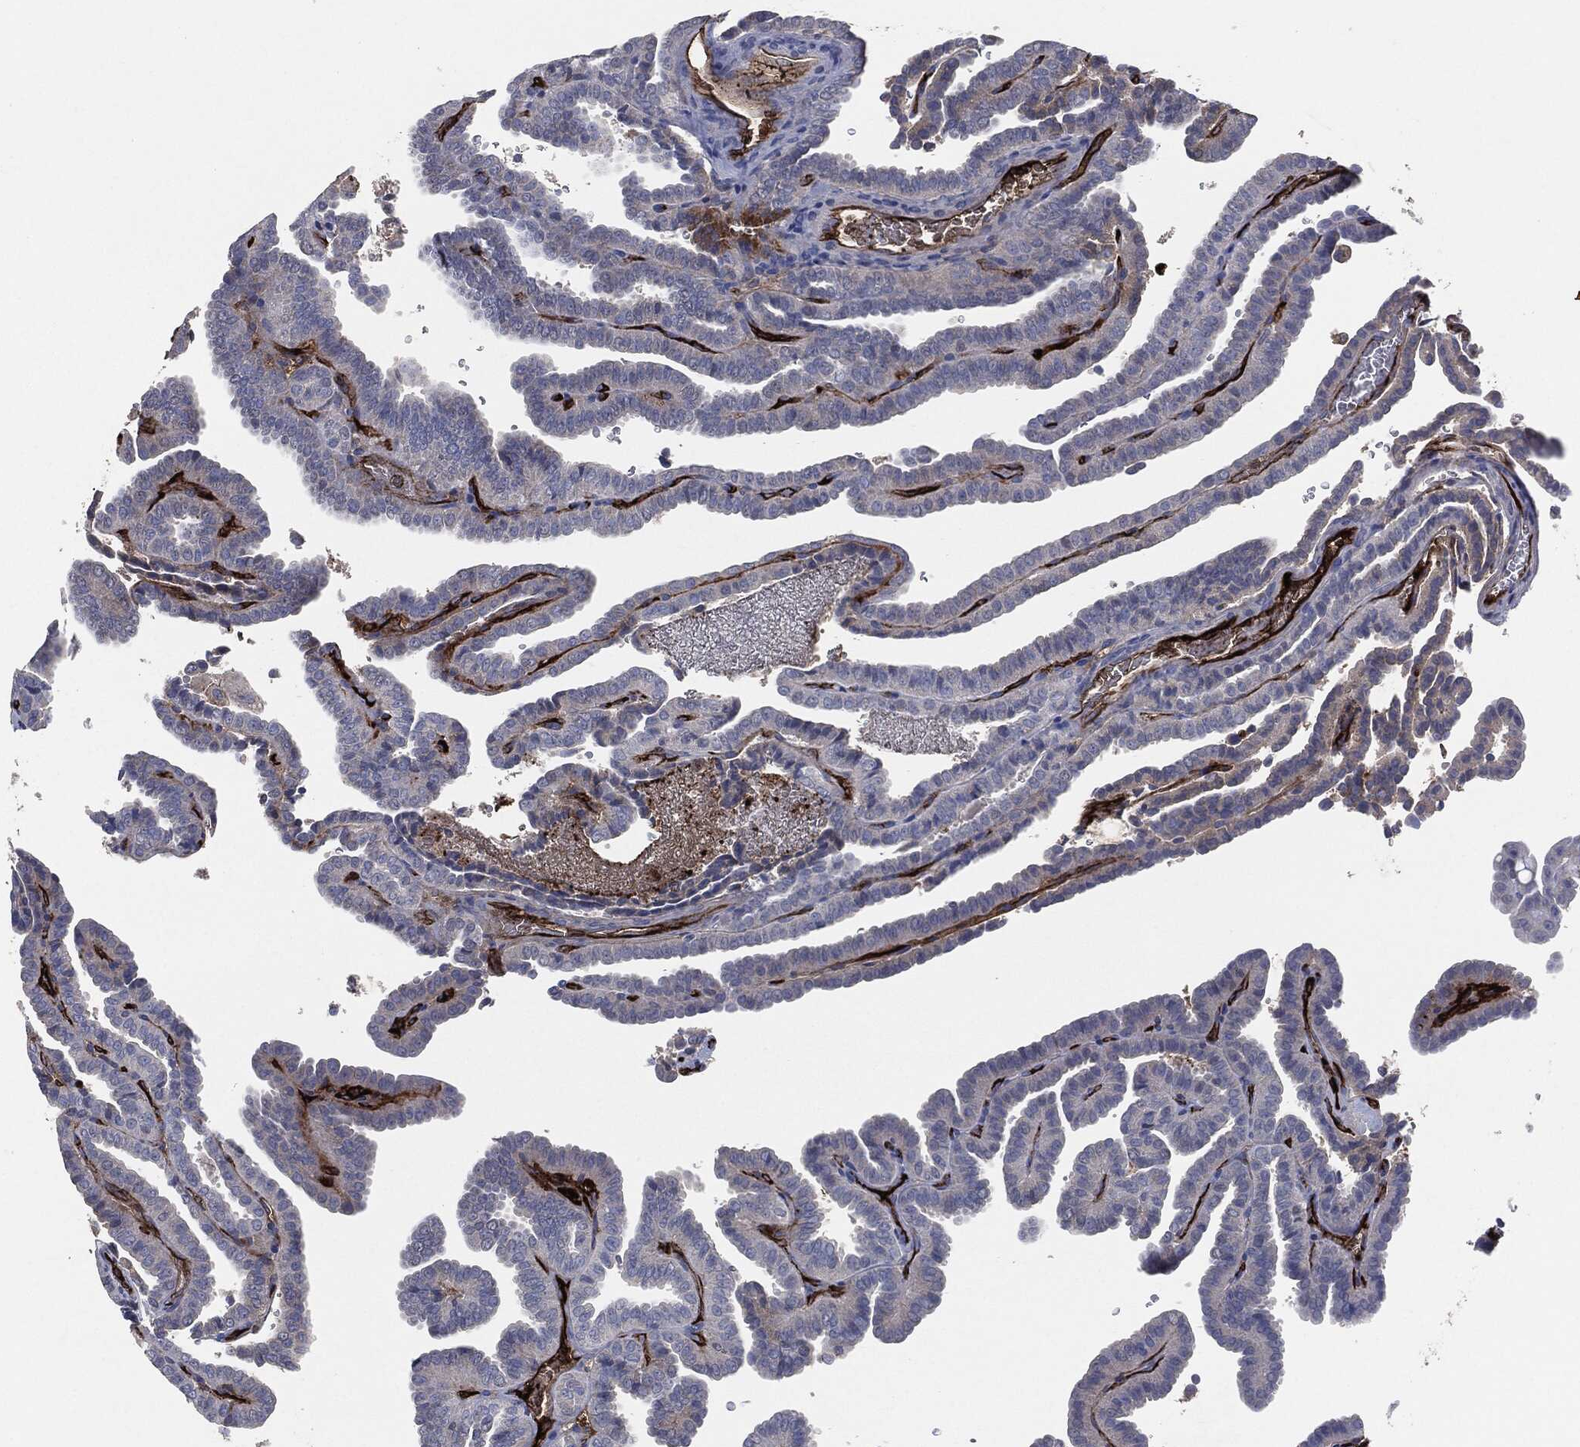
{"staining": {"intensity": "negative", "quantity": "none", "location": "none"}, "tissue": "thyroid cancer", "cell_type": "Tumor cells", "image_type": "cancer", "snomed": [{"axis": "morphology", "description": "Papillary adenocarcinoma, NOS"}, {"axis": "topography", "description": "Thyroid gland"}], "caption": "High power microscopy photomicrograph of an immunohistochemistry photomicrograph of thyroid cancer, revealing no significant expression in tumor cells.", "gene": "APOB", "patient": {"sex": "female", "age": 39}}